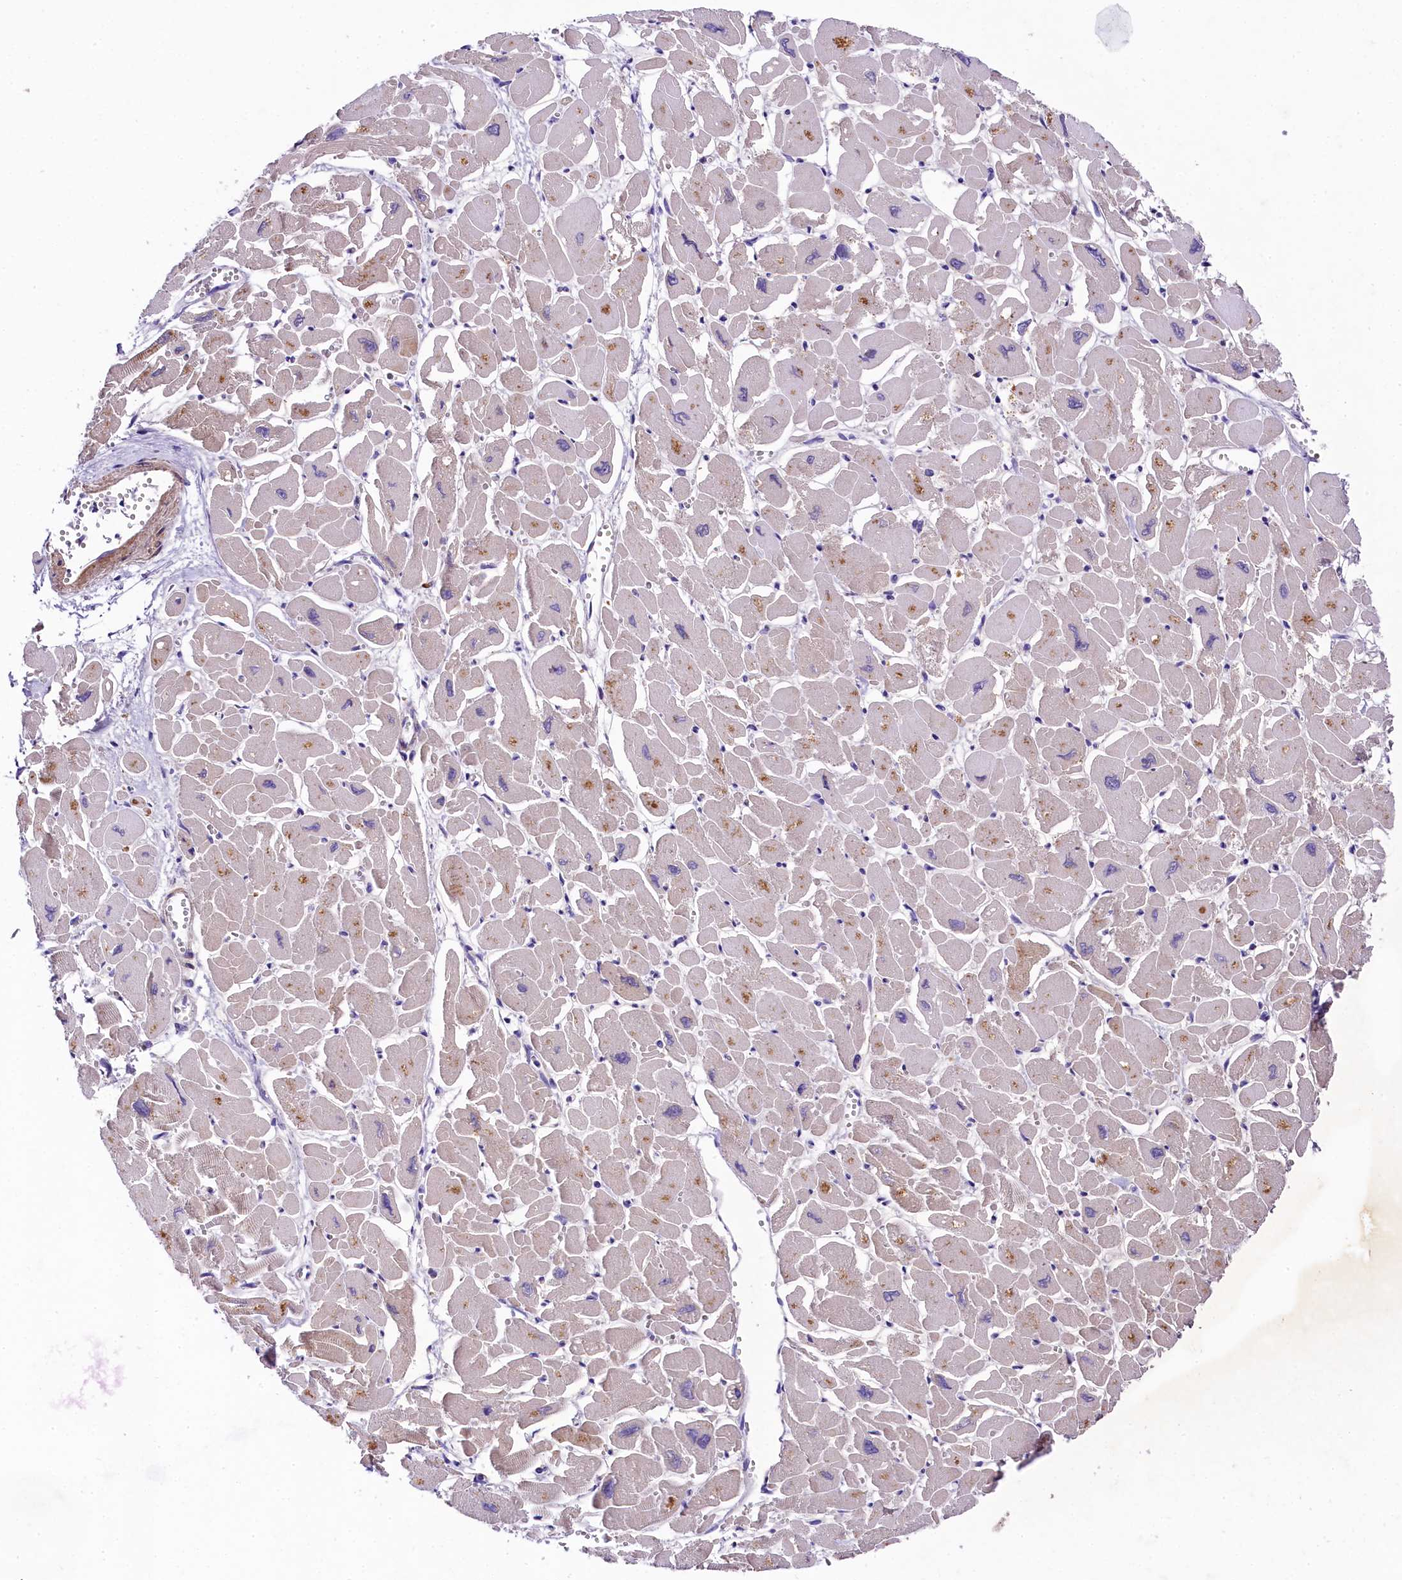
{"staining": {"intensity": "moderate", "quantity": "<25%", "location": "cytoplasmic/membranous"}, "tissue": "heart muscle", "cell_type": "Cardiomyocytes", "image_type": "normal", "snomed": [{"axis": "morphology", "description": "Normal tissue, NOS"}, {"axis": "topography", "description": "Heart"}], "caption": "Protein expression analysis of normal heart muscle exhibits moderate cytoplasmic/membranous expression in approximately <25% of cardiomyocytes.", "gene": "SOD3", "patient": {"sex": "male", "age": 54}}